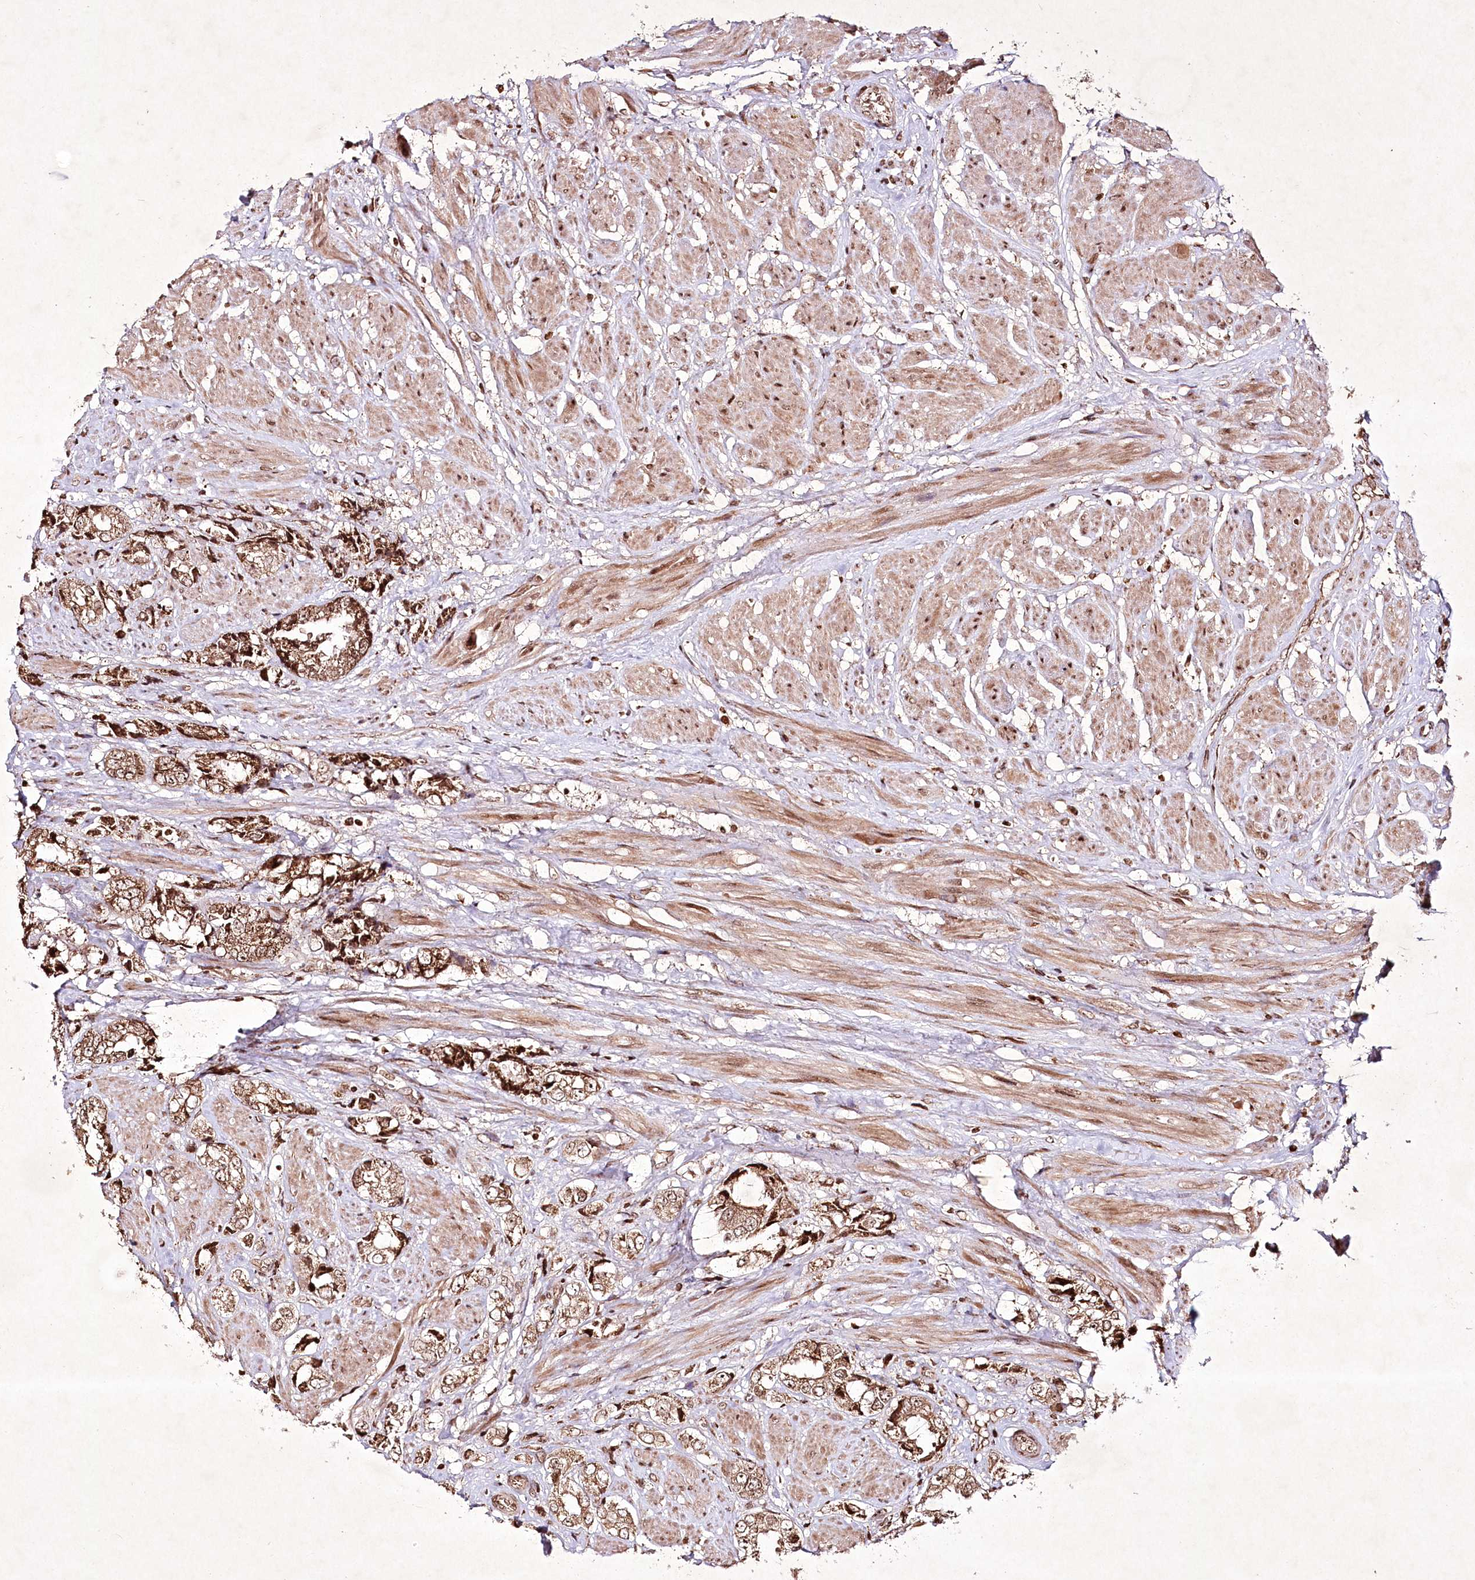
{"staining": {"intensity": "moderate", "quantity": ">75%", "location": "cytoplasmic/membranous"}, "tissue": "prostate cancer", "cell_type": "Tumor cells", "image_type": "cancer", "snomed": [{"axis": "morphology", "description": "Adenocarcinoma, High grade"}, {"axis": "topography", "description": "Prostate"}], "caption": "Immunohistochemistry of human prostate cancer (high-grade adenocarcinoma) displays medium levels of moderate cytoplasmic/membranous expression in approximately >75% of tumor cells.", "gene": "CARM1", "patient": {"sex": "male", "age": 61}}